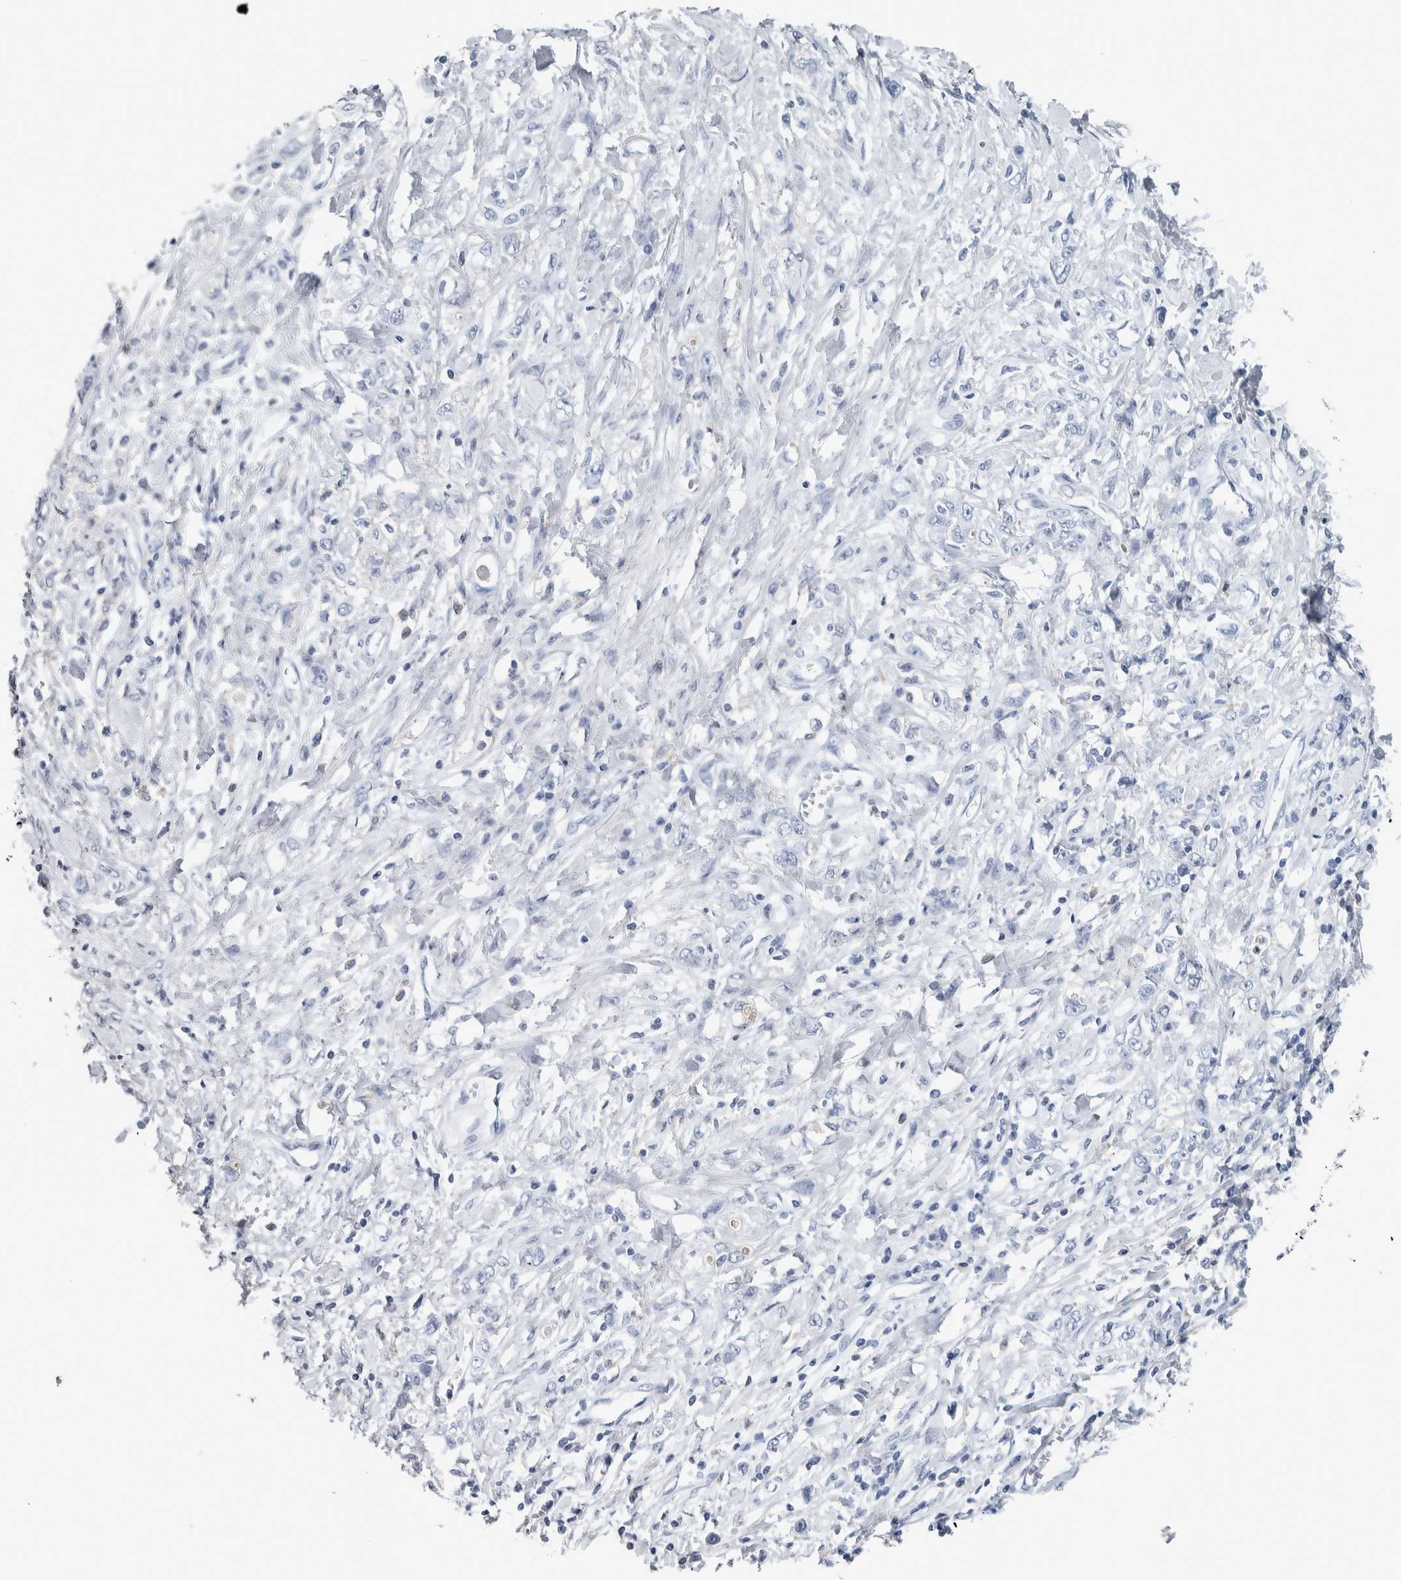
{"staining": {"intensity": "negative", "quantity": "none", "location": "none"}, "tissue": "stomach cancer", "cell_type": "Tumor cells", "image_type": "cancer", "snomed": [{"axis": "morphology", "description": "Adenocarcinoma, NOS"}, {"axis": "topography", "description": "Stomach"}], "caption": "Immunohistochemical staining of human adenocarcinoma (stomach) demonstrates no significant staining in tumor cells.", "gene": "SKAP2", "patient": {"sex": "female", "age": 76}}